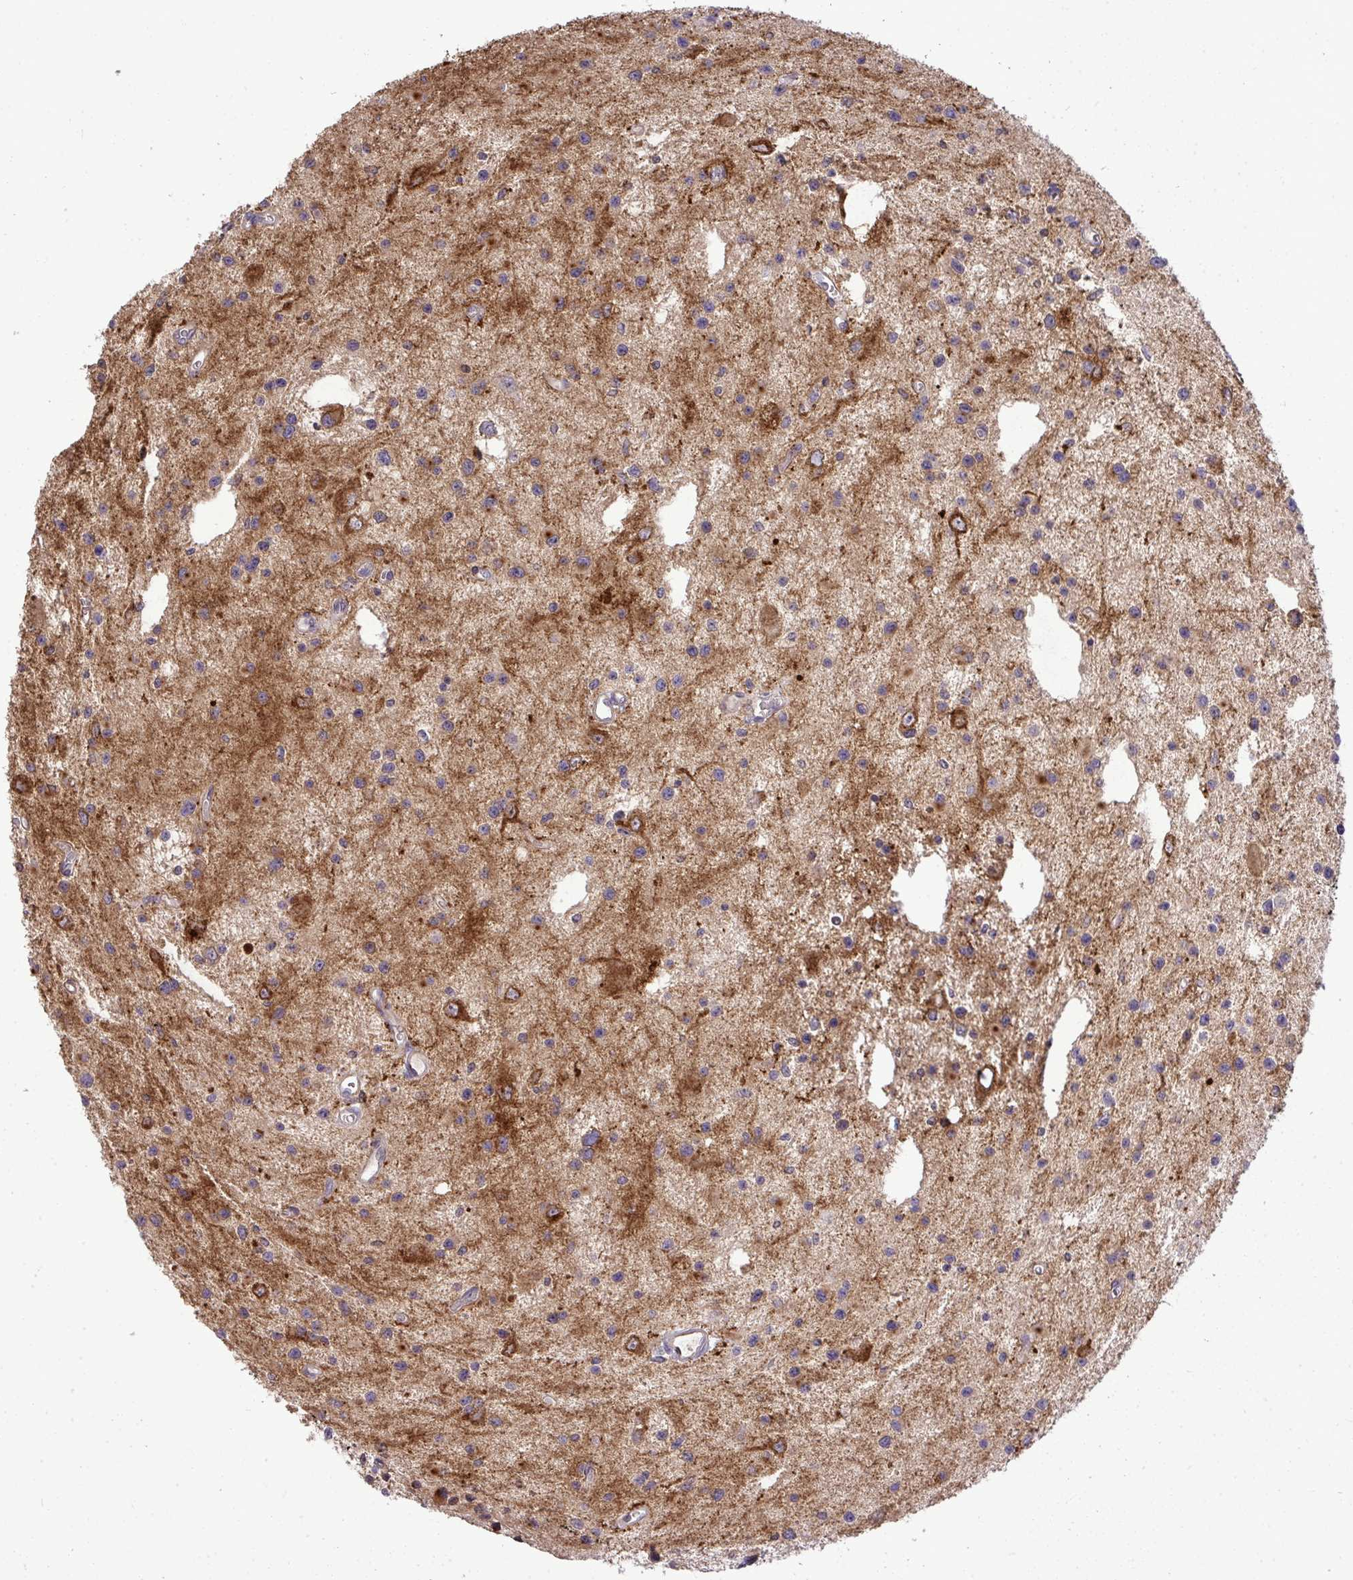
{"staining": {"intensity": "weak", "quantity": "25%-75%", "location": "cytoplasmic/membranous"}, "tissue": "glioma", "cell_type": "Tumor cells", "image_type": "cancer", "snomed": [{"axis": "morphology", "description": "Glioma, malignant, Low grade"}, {"axis": "topography", "description": "Brain"}], "caption": "Low-grade glioma (malignant) was stained to show a protein in brown. There is low levels of weak cytoplasmic/membranous staining in approximately 25%-75% of tumor cells.", "gene": "SLC9A6", "patient": {"sex": "male", "age": 43}}